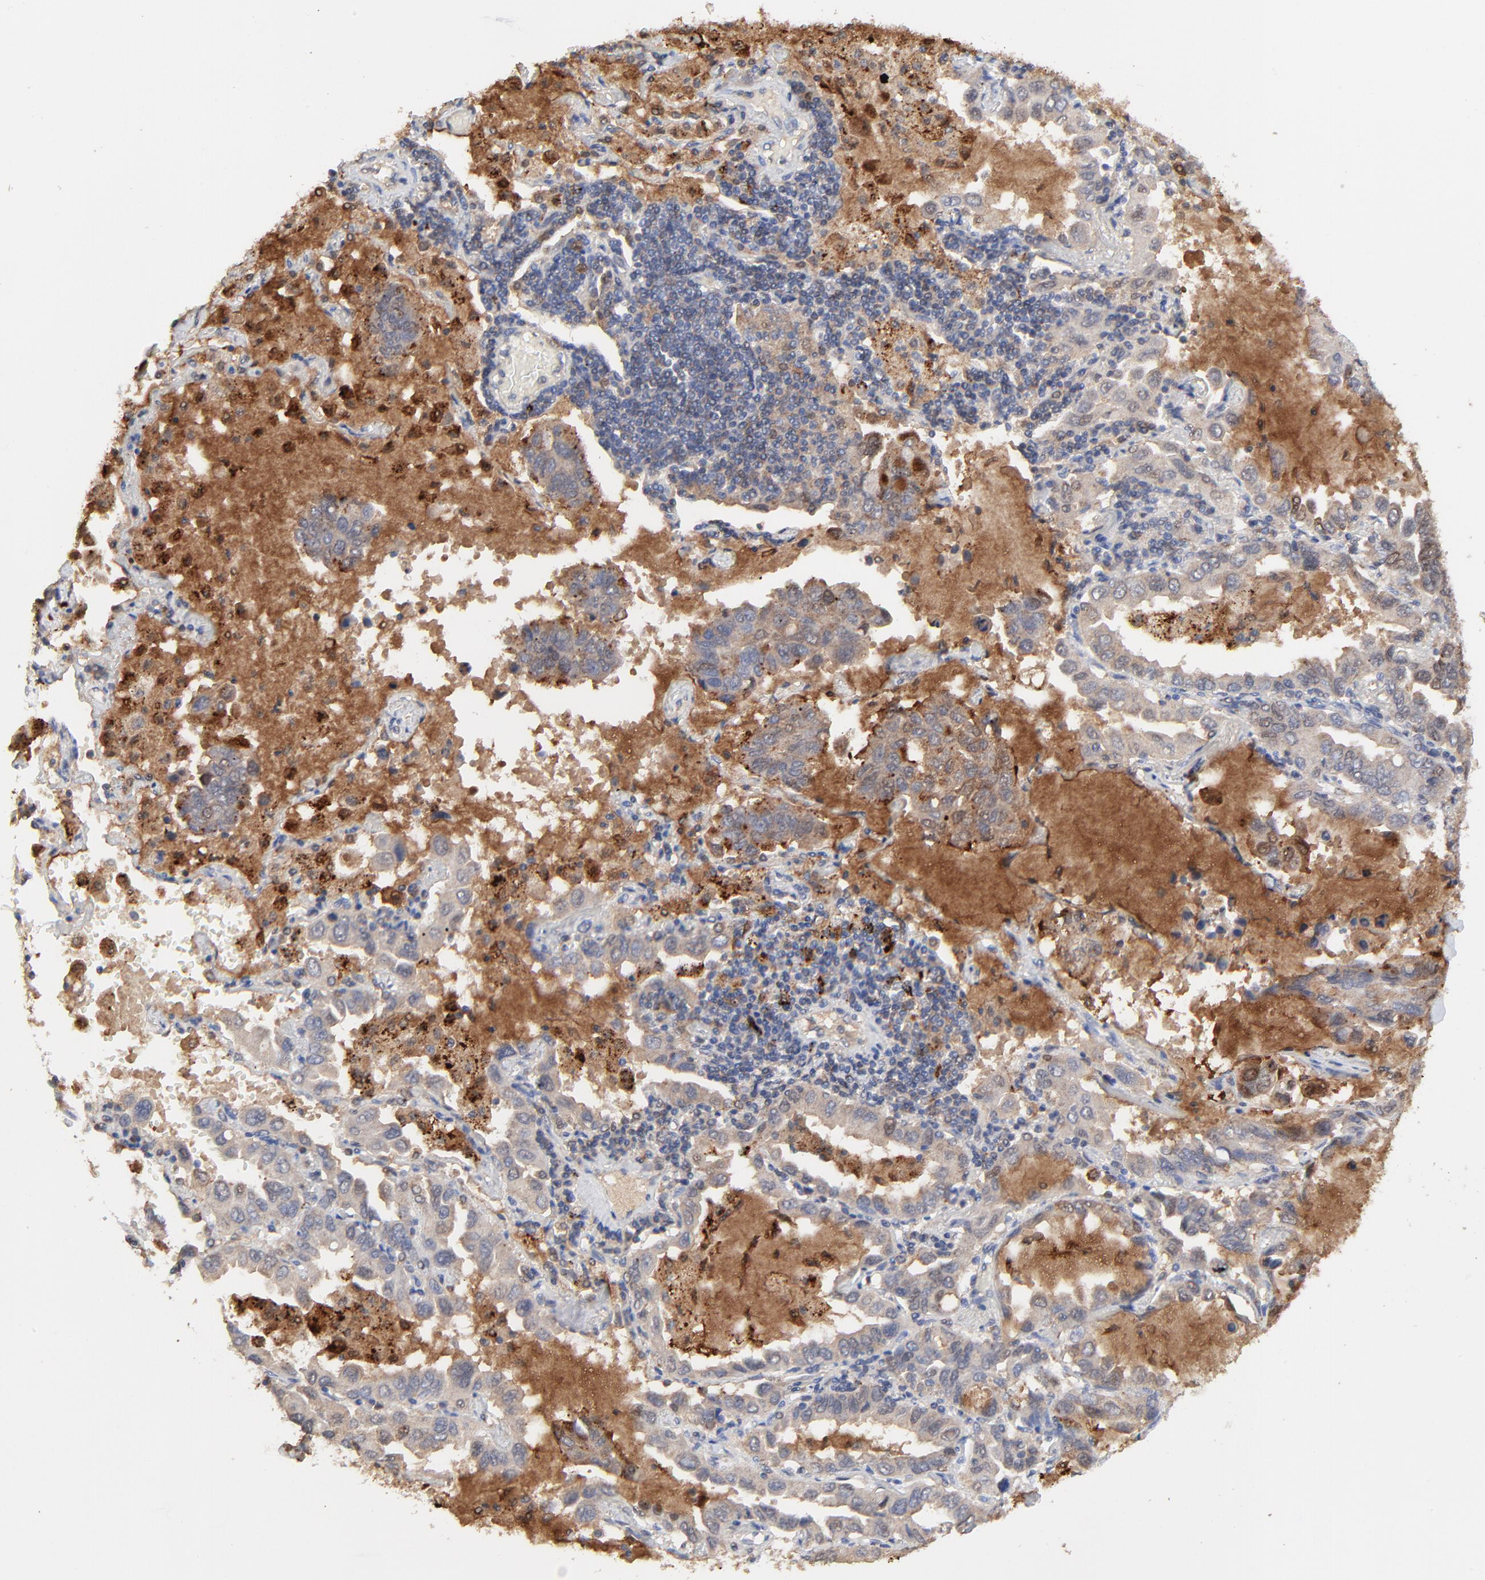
{"staining": {"intensity": "moderate", "quantity": ">75%", "location": "cytoplasmic/membranous"}, "tissue": "lung cancer", "cell_type": "Tumor cells", "image_type": "cancer", "snomed": [{"axis": "morphology", "description": "Adenocarcinoma, NOS"}, {"axis": "topography", "description": "Lung"}], "caption": "This photomicrograph exhibits immunohistochemistry staining of human adenocarcinoma (lung), with medium moderate cytoplasmic/membranous expression in about >75% of tumor cells.", "gene": "LGALS3", "patient": {"sex": "male", "age": 64}}